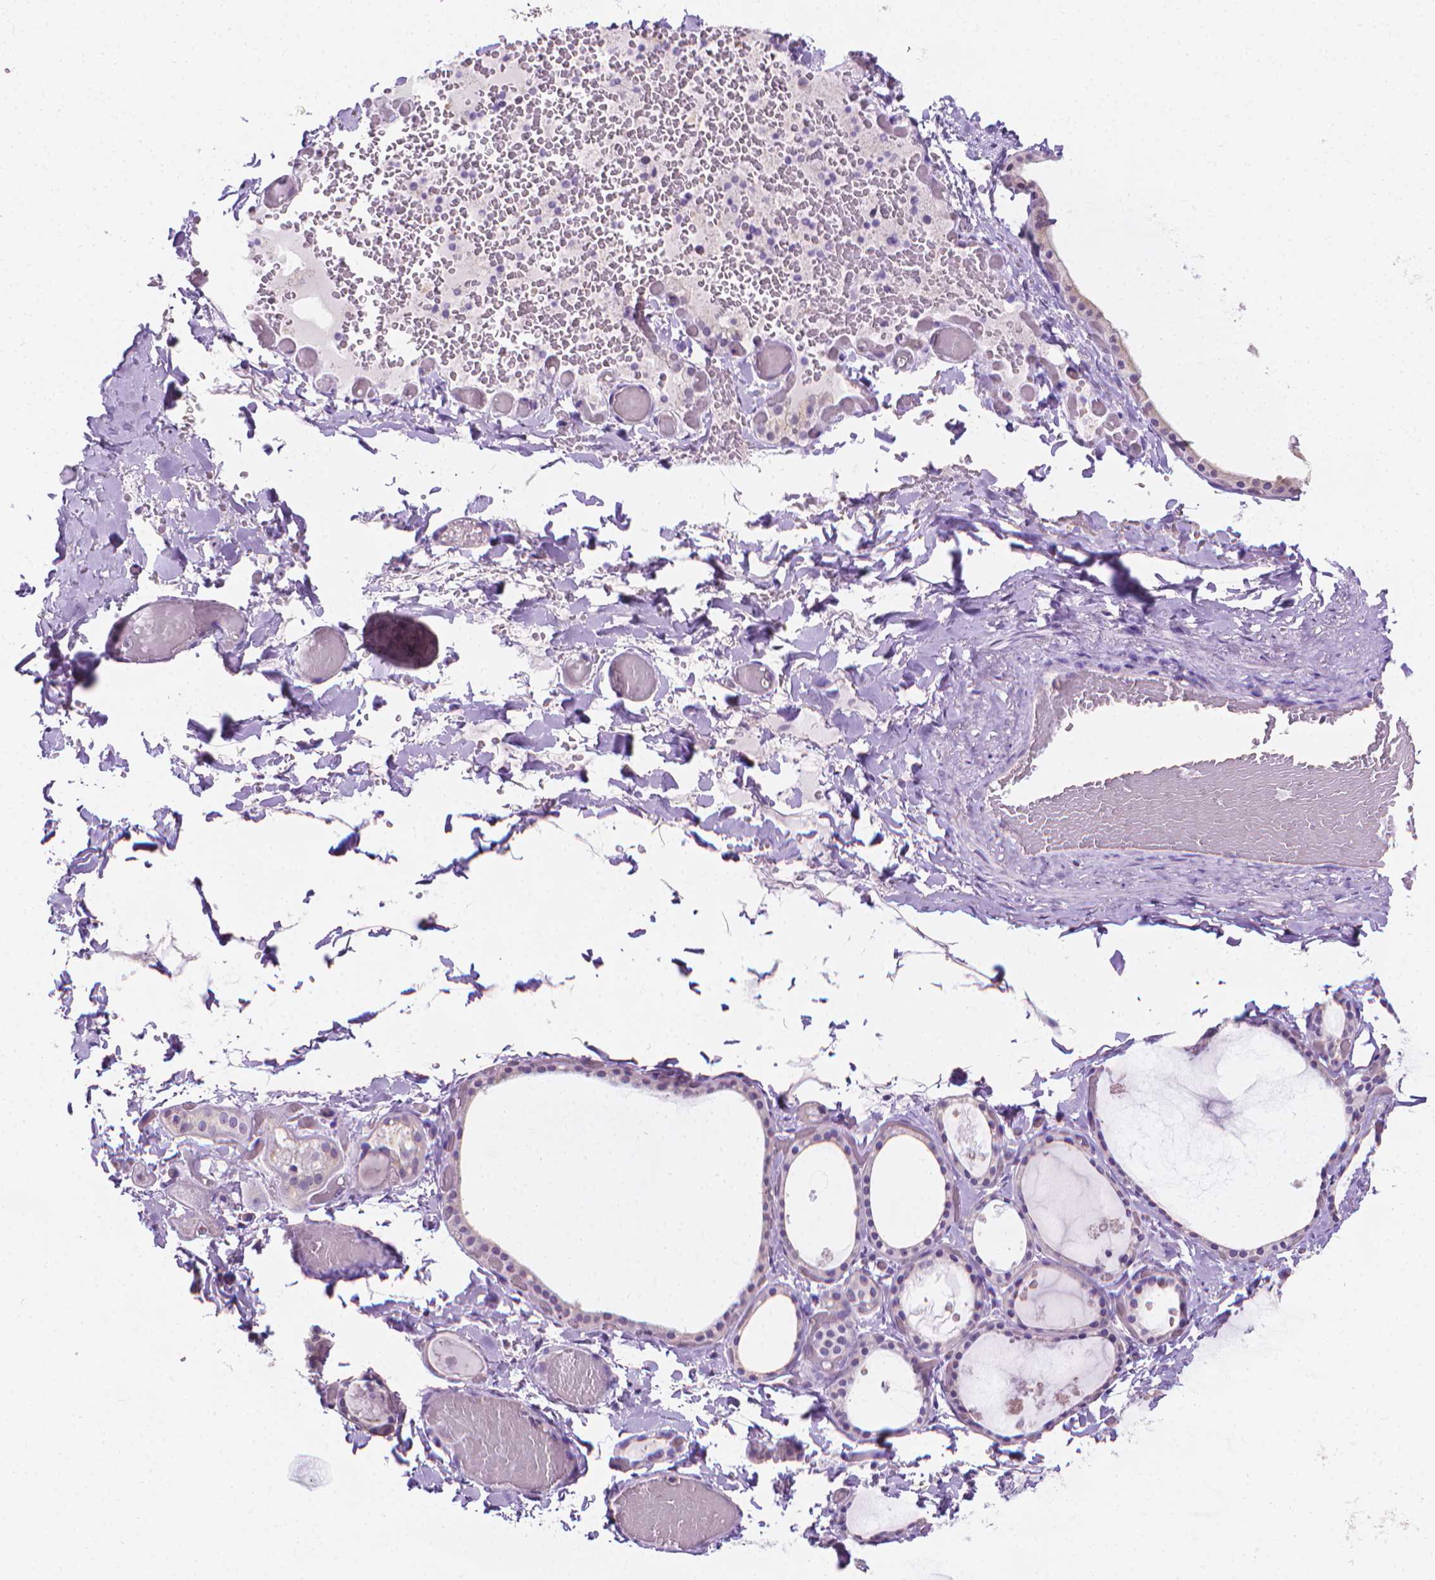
{"staining": {"intensity": "negative", "quantity": "none", "location": "none"}, "tissue": "thyroid gland", "cell_type": "Glandular cells", "image_type": "normal", "snomed": [{"axis": "morphology", "description": "Normal tissue, NOS"}, {"axis": "topography", "description": "Thyroid gland"}], "caption": "Immunohistochemical staining of normal thyroid gland reveals no significant positivity in glandular cells. (DAB (3,3'-diaminobenzidine) IHC, high magnification).", "gene": "FASN", "patient": {"sex": "female", "age": 56}}